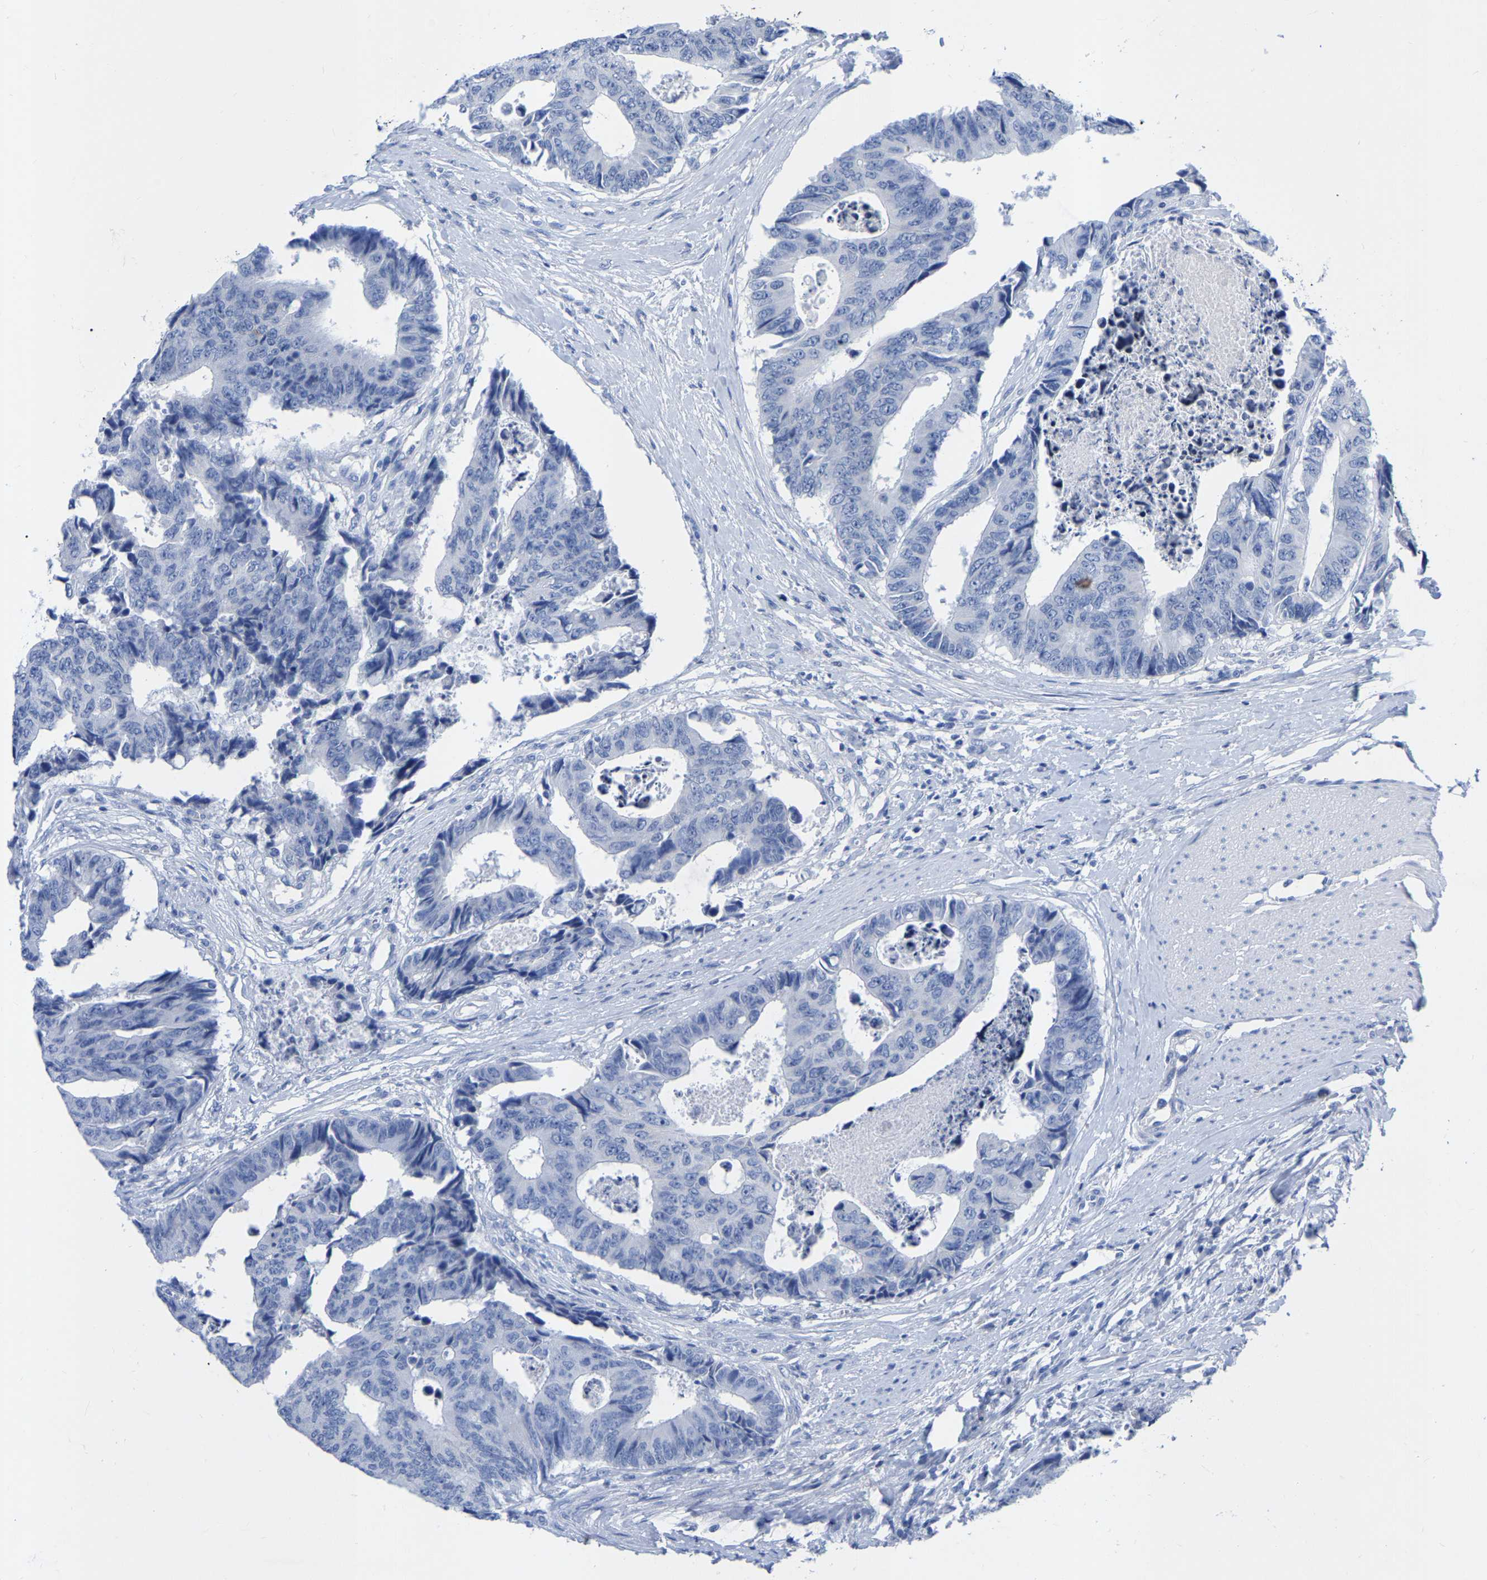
{"staining": {"intensity": "negative", "quantity": "none", "location": "none"}, "tissue": "colorectal cancer", "cell_type": "Tumor cells", "image_type": "cancer", "snomed": [{"axis": "morphology", "description": "Adenocarcinoma, NOS"}, {"axis": "topography", "description": "Rectum"}], "caption": "Protein analysis of colorectal cancer (adenocarcinoma) displays no significant positivity in tumor cells.", "gene": "ZNF629", "patient": {"sex": "male", "age": 84}}